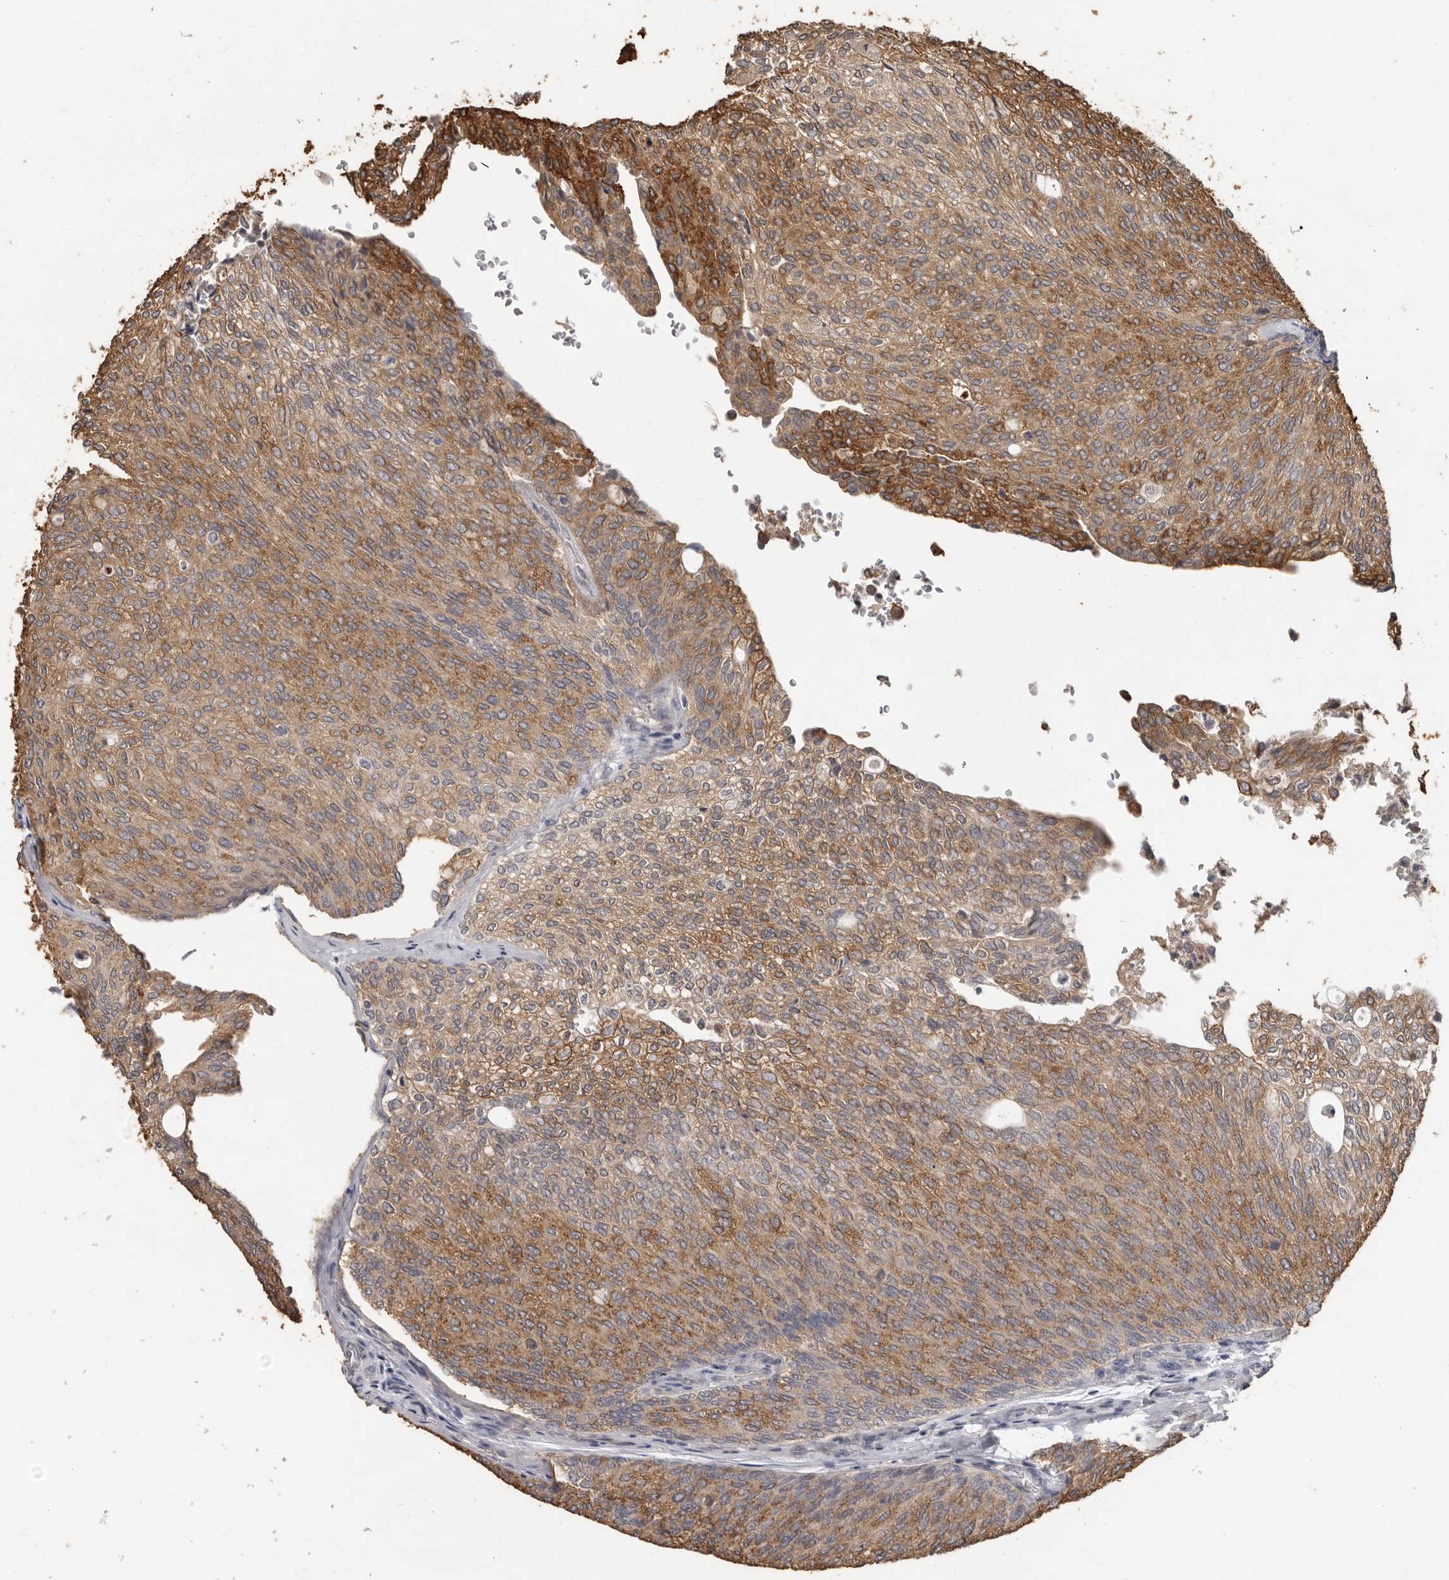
{"staining": {"intensity": "moderate", "quantity": ">75%", "location": "cytoplasmic/membranous"}, "tissue": "urothelial cancer", "cell_type": "Tumor cells", "image_type": "cancer", "snomed": [{"axis": "morphology", "description": "Urothelial carcinoma, Low grade"}, {"axis": "topography", "description": "Urinary bladder"}], "caption": "Human urothelial cancer stained with a protein marker exhibits moderate staining in tumor cells.", "gene": "MTF1", "patient": {"sex": "female", "age": 79}}